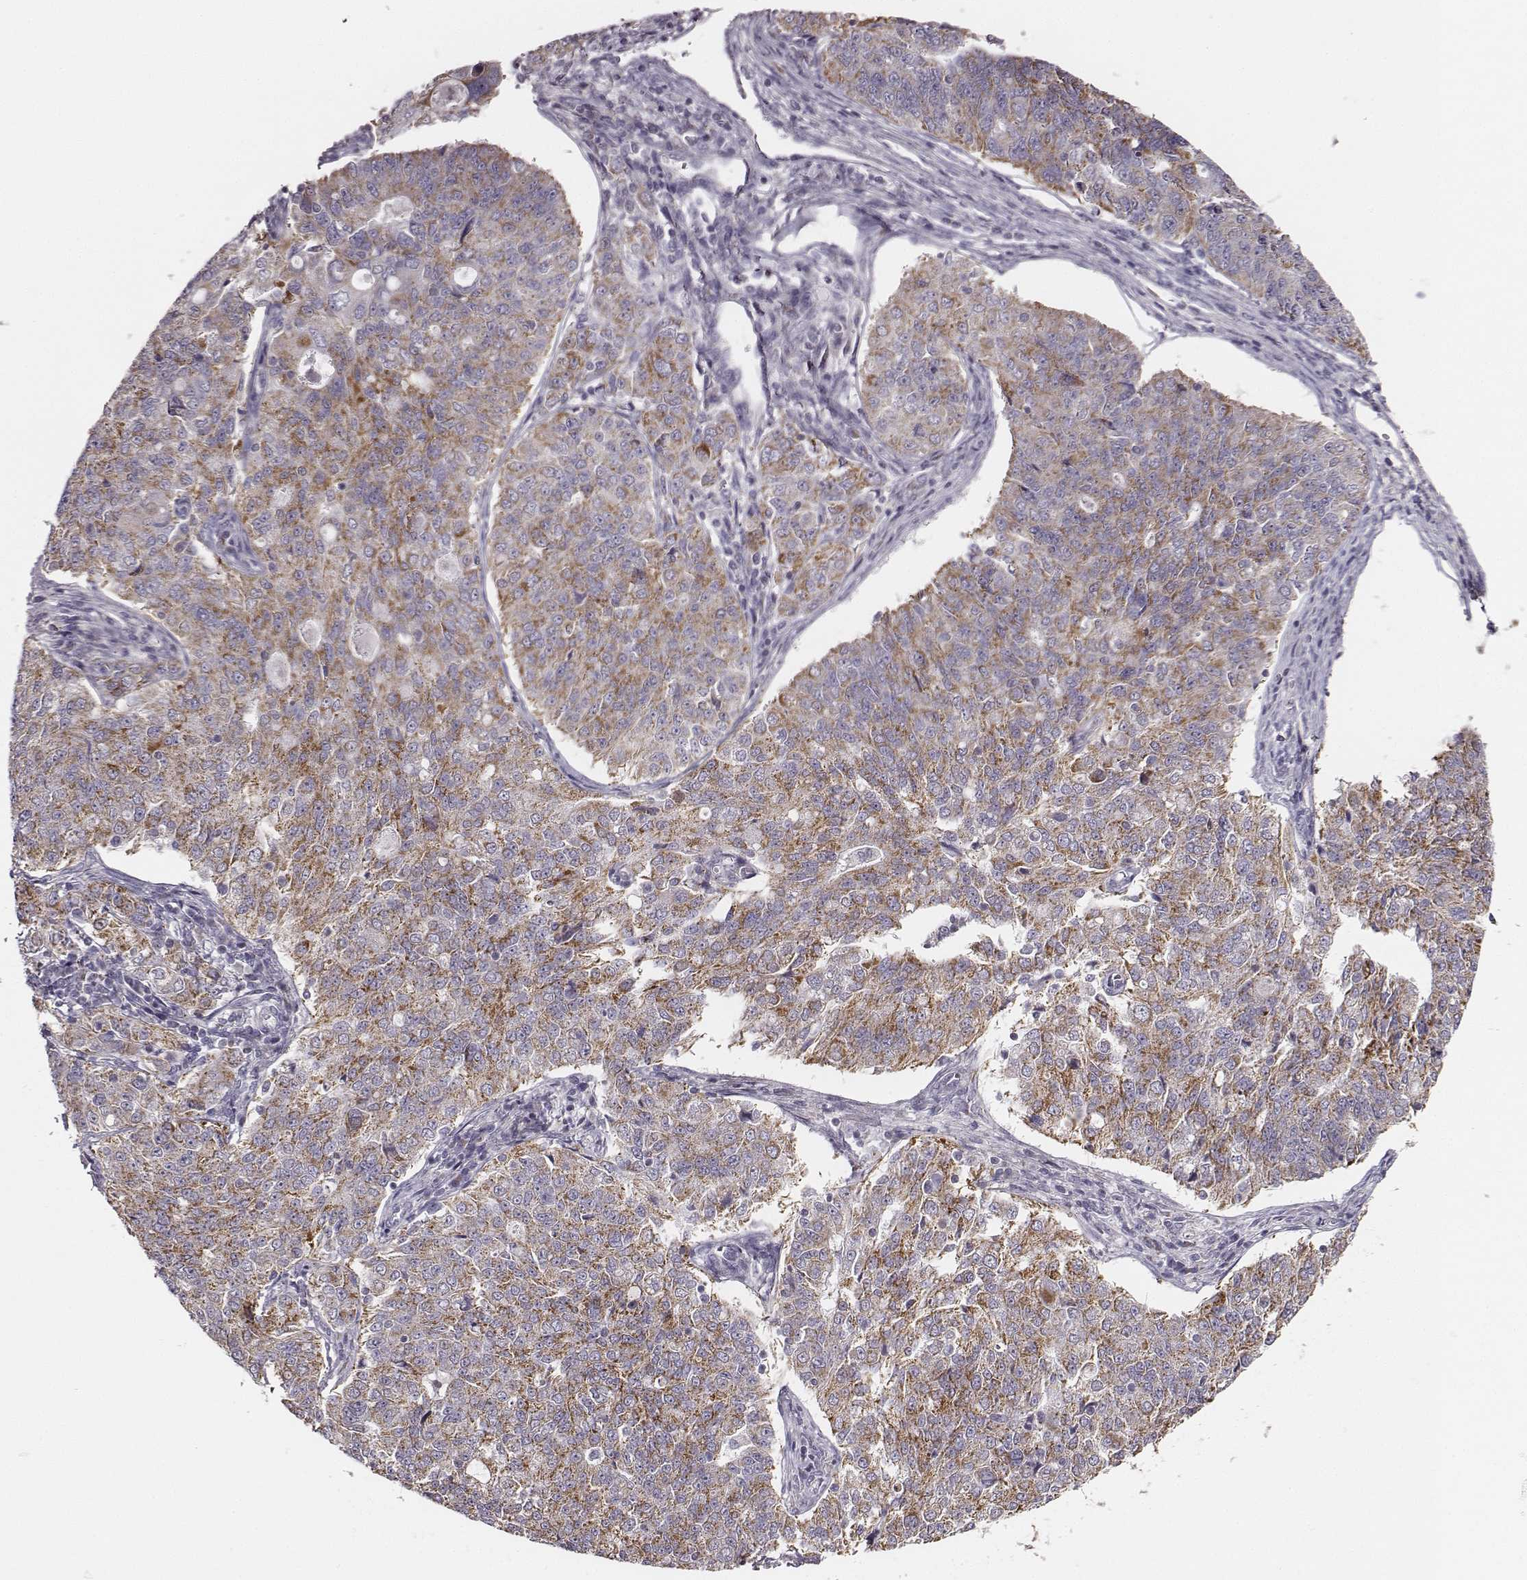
{"staining": {"intensity": "moderate", "quantity": "25%-75%", "location": "cytoplasmic/membranous"}, "tissue": "endometrial cancer", "cell_type": "Tumor cells", "image_type": "cancer", "snomed": [{"axis": "morphology", "description": "Adenocarcinoma, NOS"}, {"axis": "topography", "description": "Endometrium"}], "caption": "Tumor cells reveal moderate cytoplasmic/membranous positivity in approximately 25%-75% of cells in endometrial adenocarcinoma. (DAB IHC, brown staining for protein, blue staining for nuclei).", "gene": "UBL4B", "patient": {"sex": "female", "age": 43}}